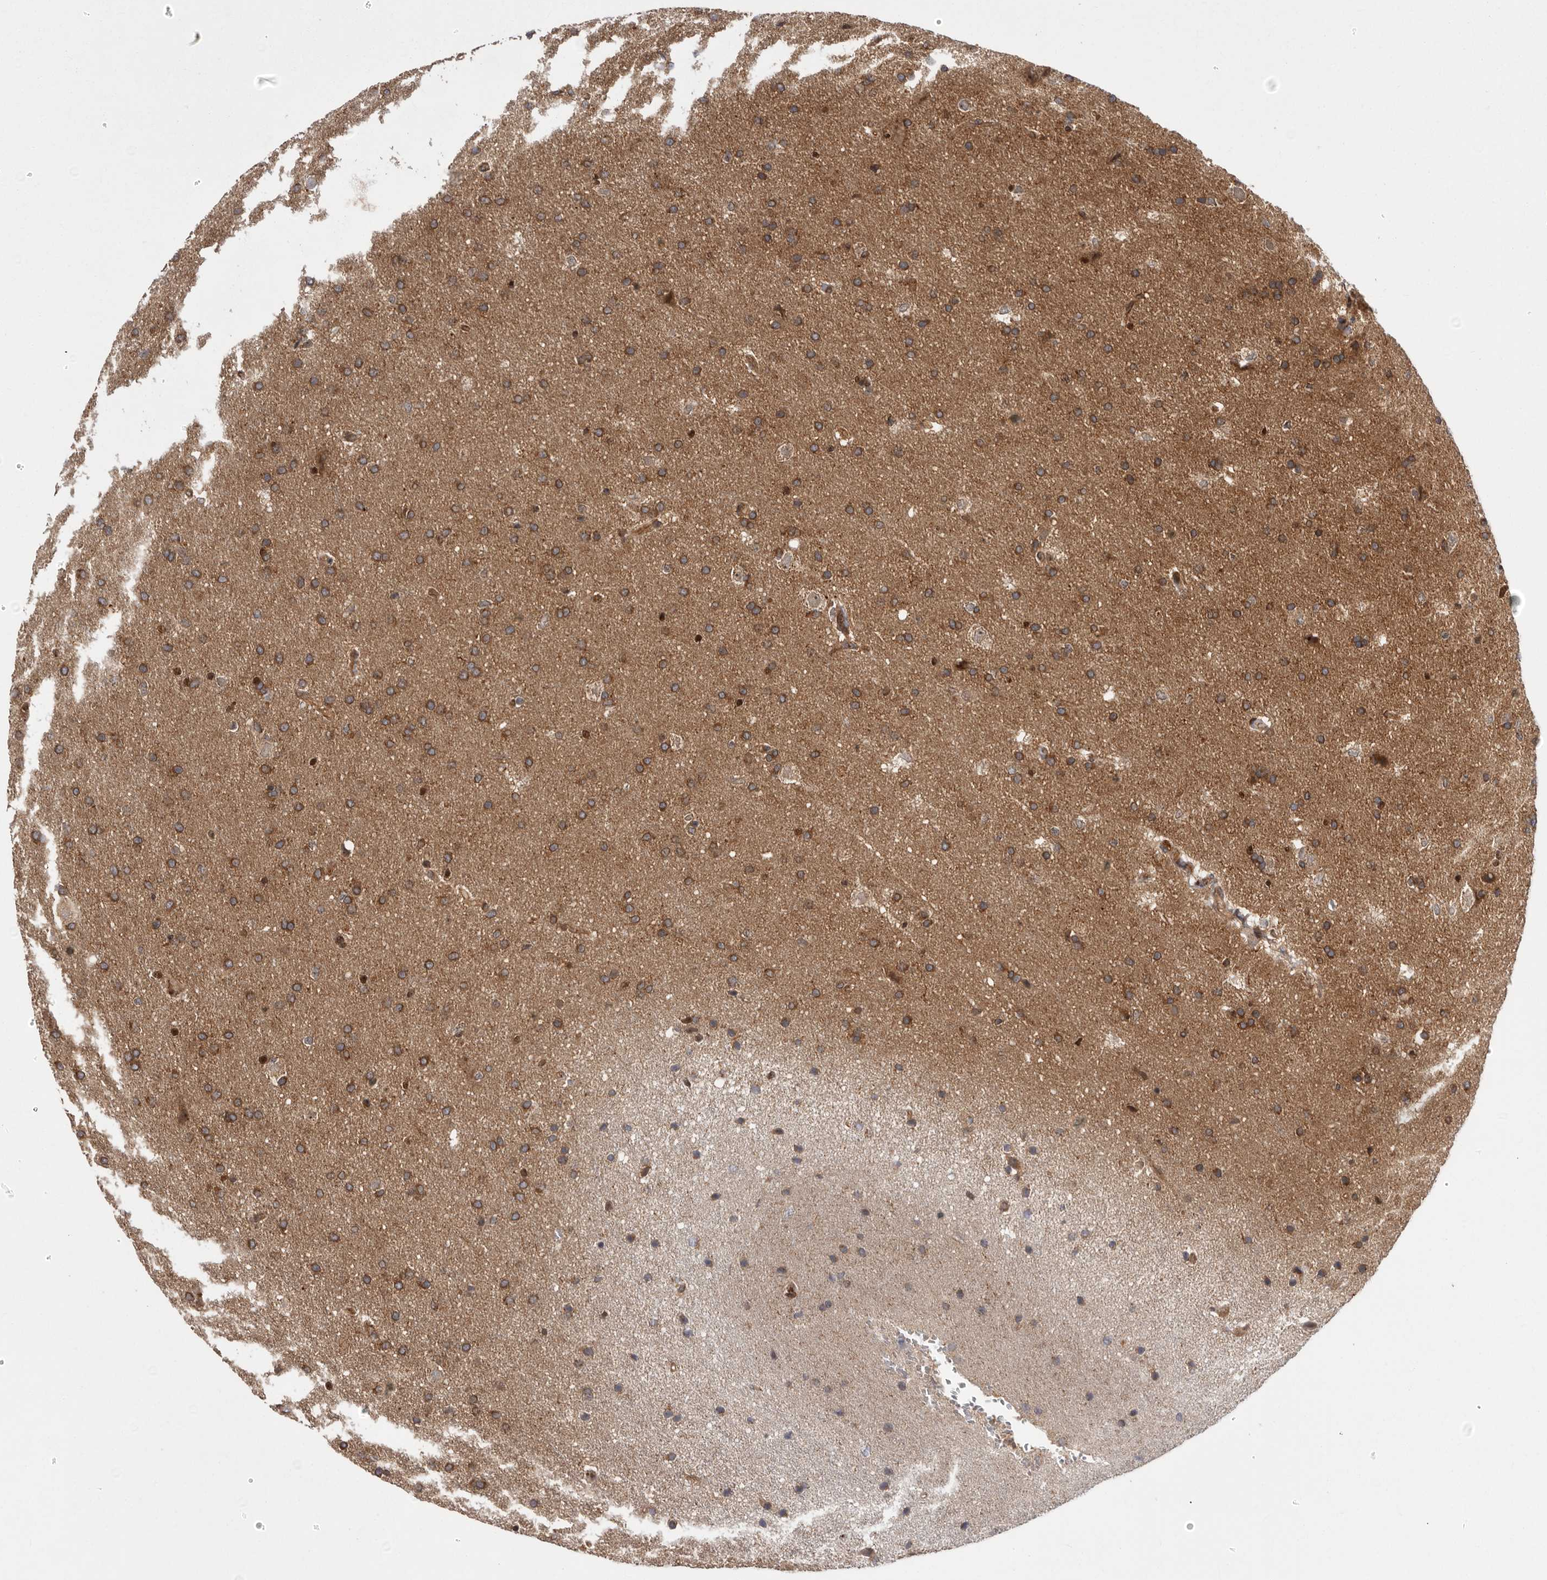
{"staining": {"intensity": "moderate", "quantity": ">75%", "location": "cytoplasmic/membranous"}, "tissue": "glioma", "cell_type": "Tumor cells", "image_type": "cancer", "snomed": [{"axis": "morphology", "description": "Glioma, malignant, Low grade"}, {"axis": "topography", "description": "Brain"}], "caption": "Glioma was stained to show a protein in brown. There is medium levels of moderate cytoplasmic/membranous staining in approximately >75% of tumor cells. The staining is performed using DAB (3,3'-diaminobenzidine) brown chromogen to label protein expression. The nuclei are counter-stained blue using hematoxylin.", "gene": "DHDDS", "patient": {"sex": "female", "age": 37}}